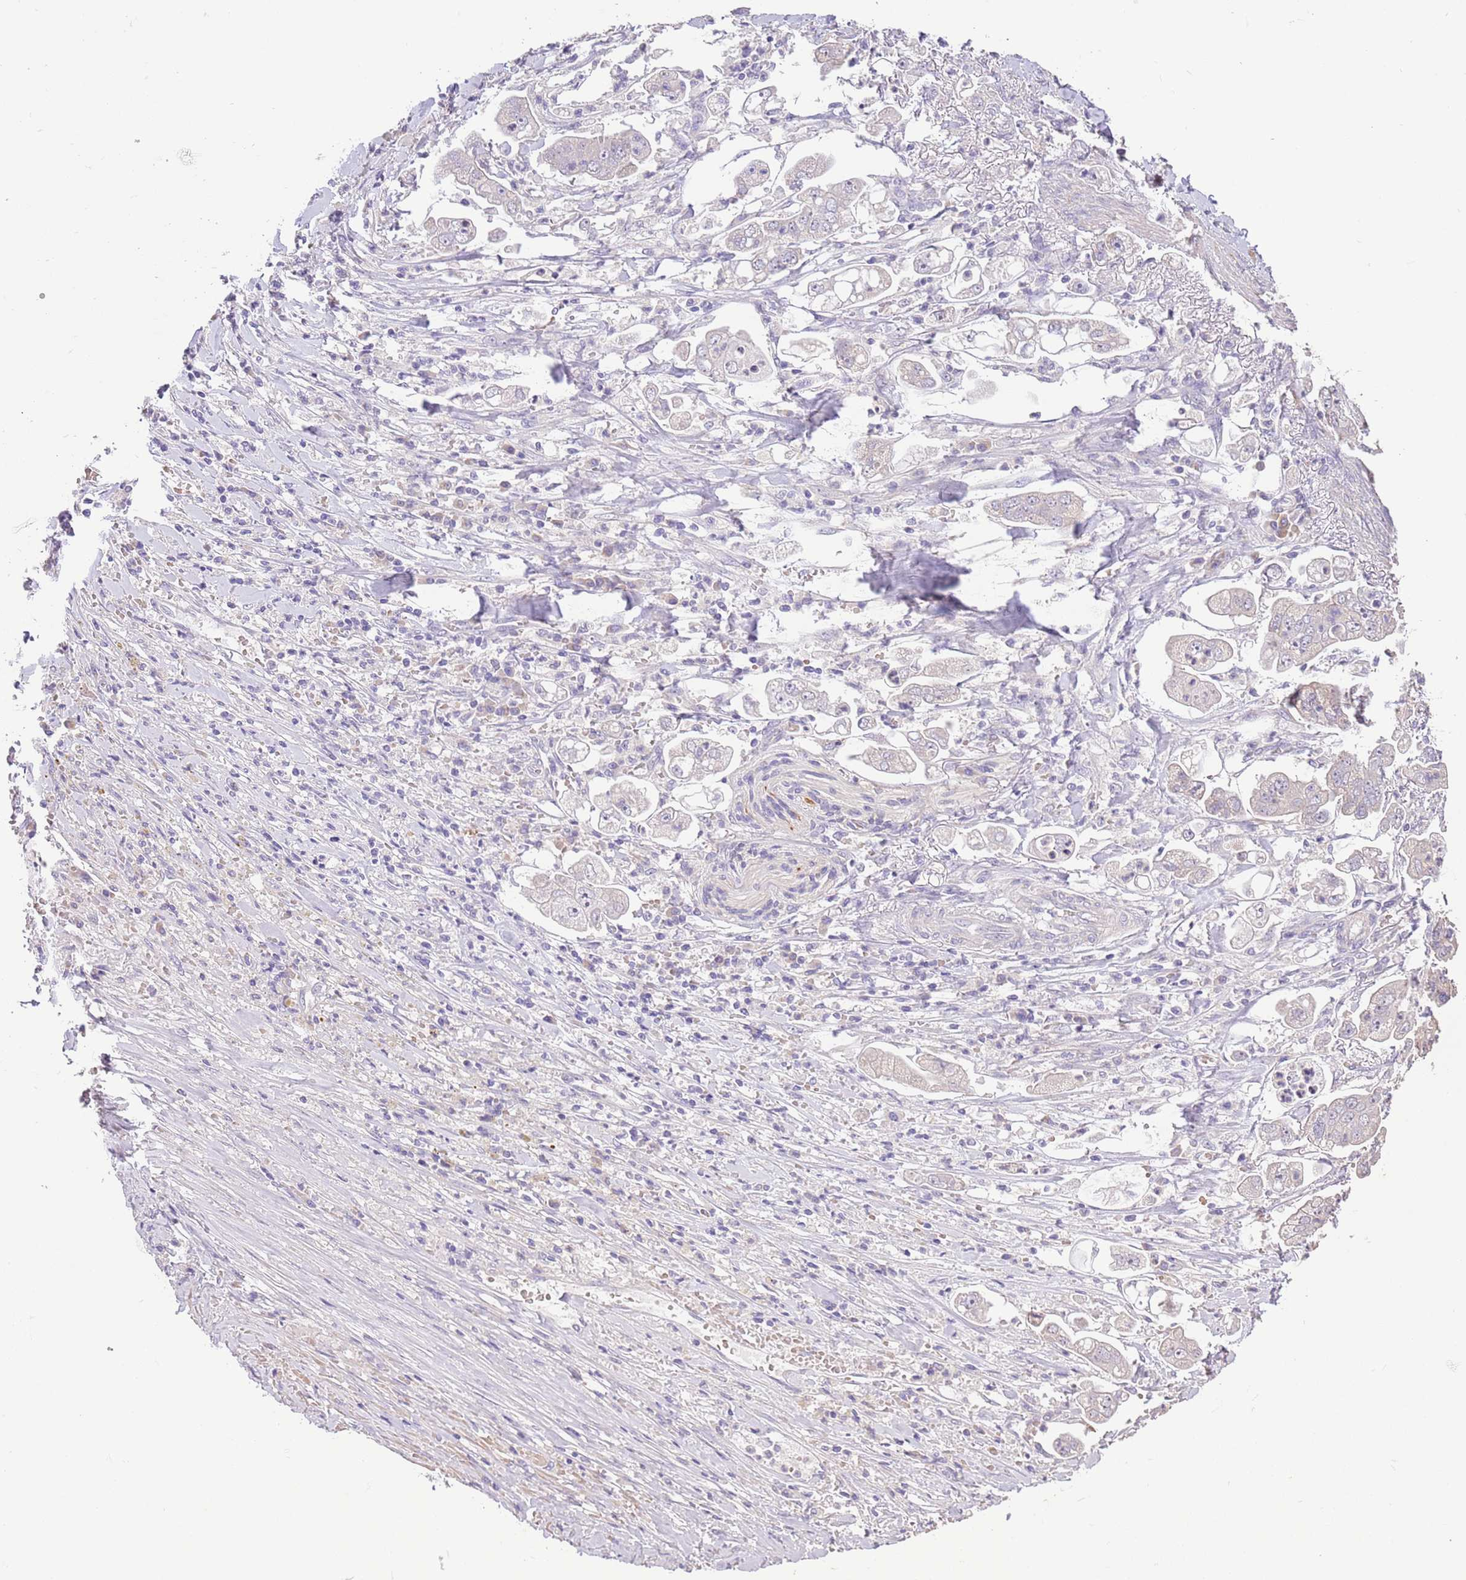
{"staining": {"intensity": "negative", "quantity": "none", "location": "none"}, "tissue": "stomach cancer", "cell_type": "Tumor cells", "image_type": "cancer", "snomed": [{"axis": "morphology", "description": "Adenocarcinoma, NOS"}, {"axis": "topography", "description": "Stomach"}], "caption": "Tumor cells show no significant positivity in stomach cancer (adenocarcinoma).", "gene": "ZNF658", "patient": {"sex": "male", "age": 62}}